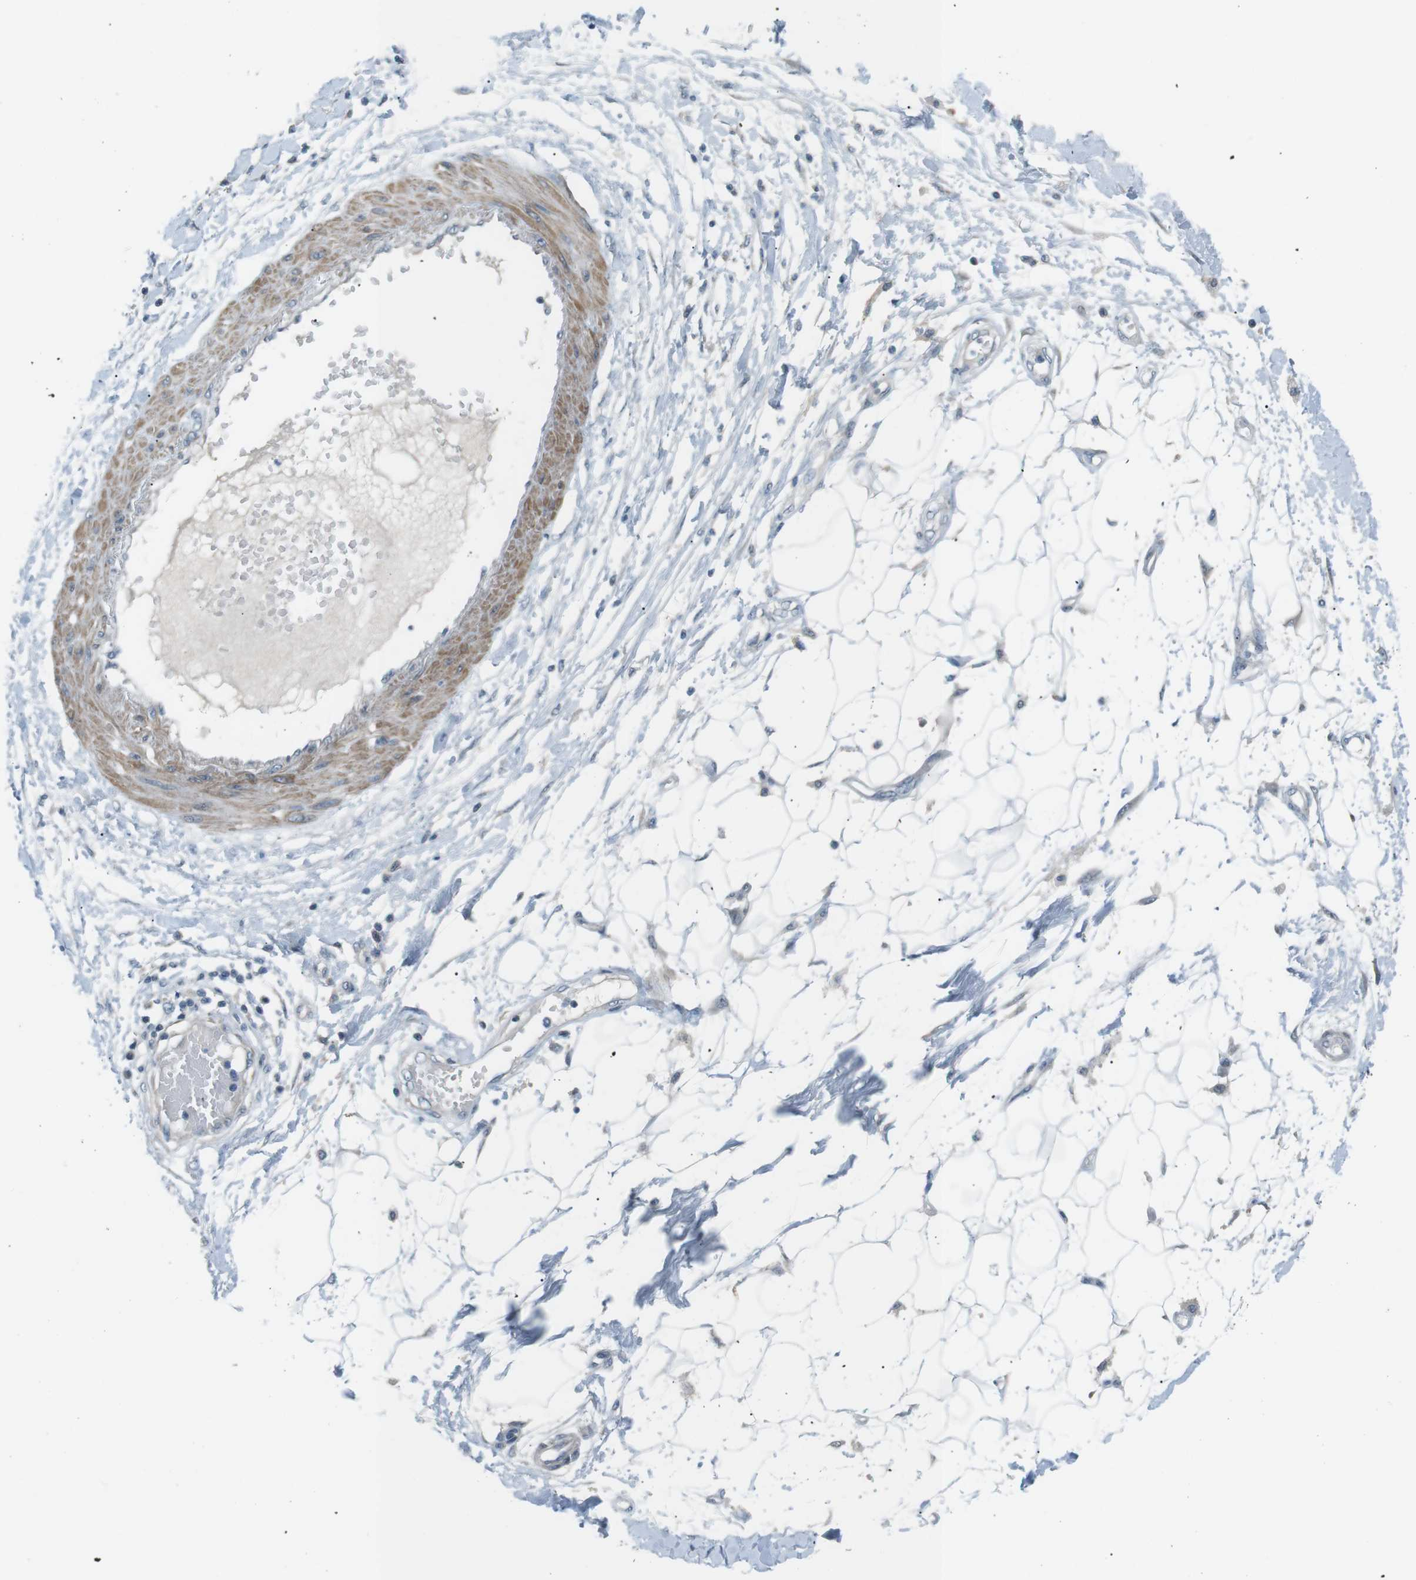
{"staining": {"intensity": "negative", "quantity": "none", "location": "none"}, "tissue": "adipose tissue", "cell_type": "Adipocytes", "image_type": "normal", "snomed": [{"axis": "morphology", "description": "Normal tissue, NOS"}, {"axis": "morphology", "description": "Squamous cell carcinoma, NOS"}, {"axis": "topography", "description": "Skin"}, {"axis": "topography", "description": "Peripheral nerve tissue"}], "caption": "Adipose tissue stained for a protein using immunohistochemistry shows no expression adipocytes.", "gene": "RTN3", "patient": {"sex": "male", "age": 83}}